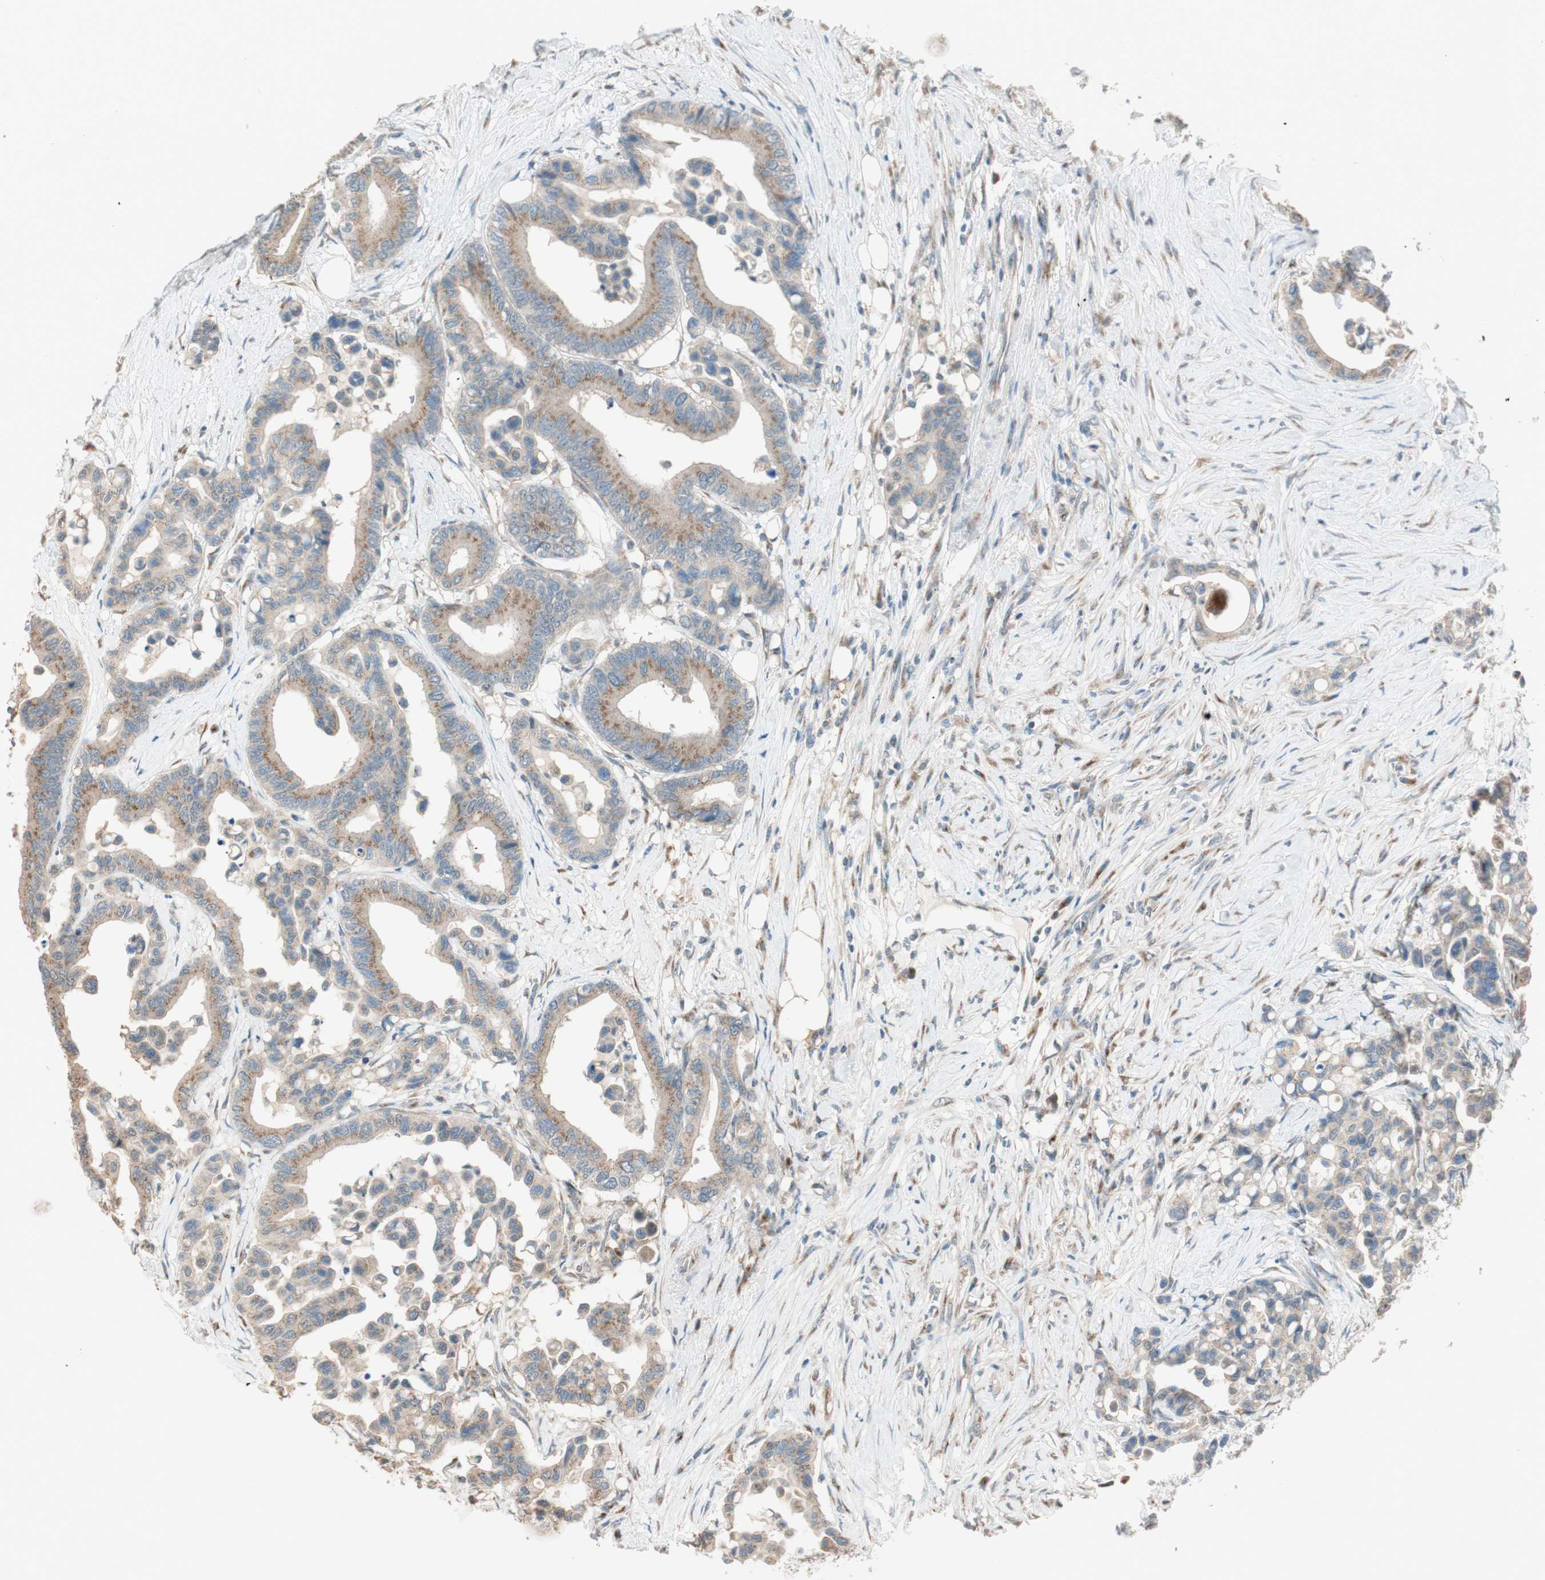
{"staining": {"intensity": "moderate", "quantity": ">75%", "location": "cytoplasmic/membranous"}, "tissue": "colorectal cancer", "cell_type": "Tumor cells", "image_type": "cancer", "snomed": [{"axis": "morphology", "description": "Normal tissue, NOS"}, {"axis": "morphology", "description": "Adenocarcinoma, NOS"}, {"axis": "topography", "description": "Colon"}], "caption": "High-power microscopy captured an immunohistochemistry (IHC) histopathology image of adenocarcinoma (colorectal), revealing moderate cytoplasmic/membranous expression in about >75% of tumor cells.", "gene": "SEC16A", "patient": {"sex": "male", "age": 82}}